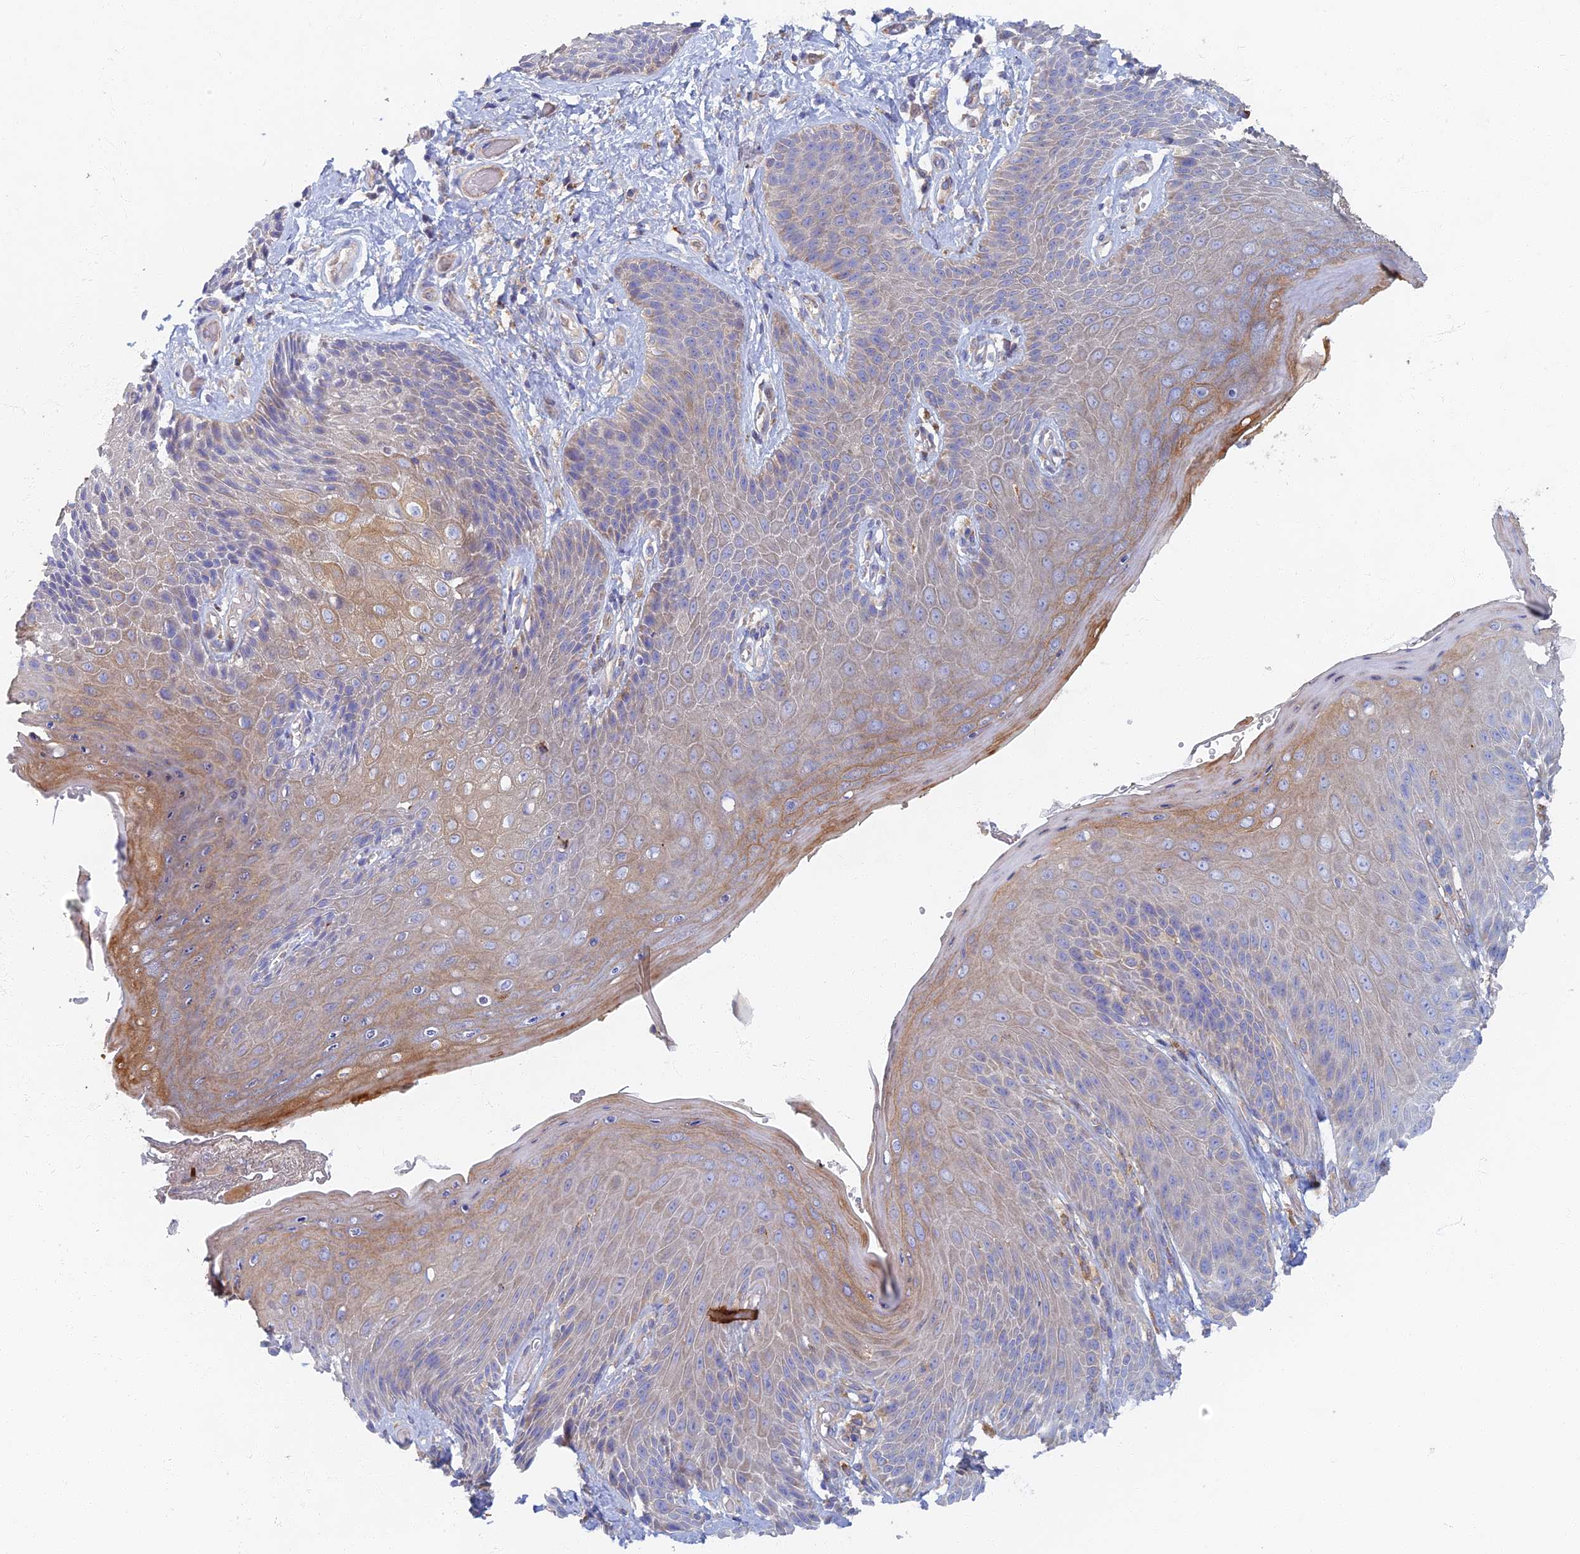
{"staining": {"intensity": "moderate", "quantity": "<25%", "location": "cytoplasmic/membranous"}, "tissue": "skin", "cell_type": "Epidermal cells", "image_type": "normal", "snomed": [{"axis": "morphology", "description": "Normal tissue, NOS"}, {"axis": "topography", "description": "Anal"}], "caption": "Moderate cytoplasmic/membranous staining is seen in approximately <25% of epidermal cells in normal skin. (Stains: DAB in brown, nuclei in blue, Microscopy: brightfield microscopy at high magnification).", "gene": "TMEM44", "patient": {"sex": "female", "age": 89}}